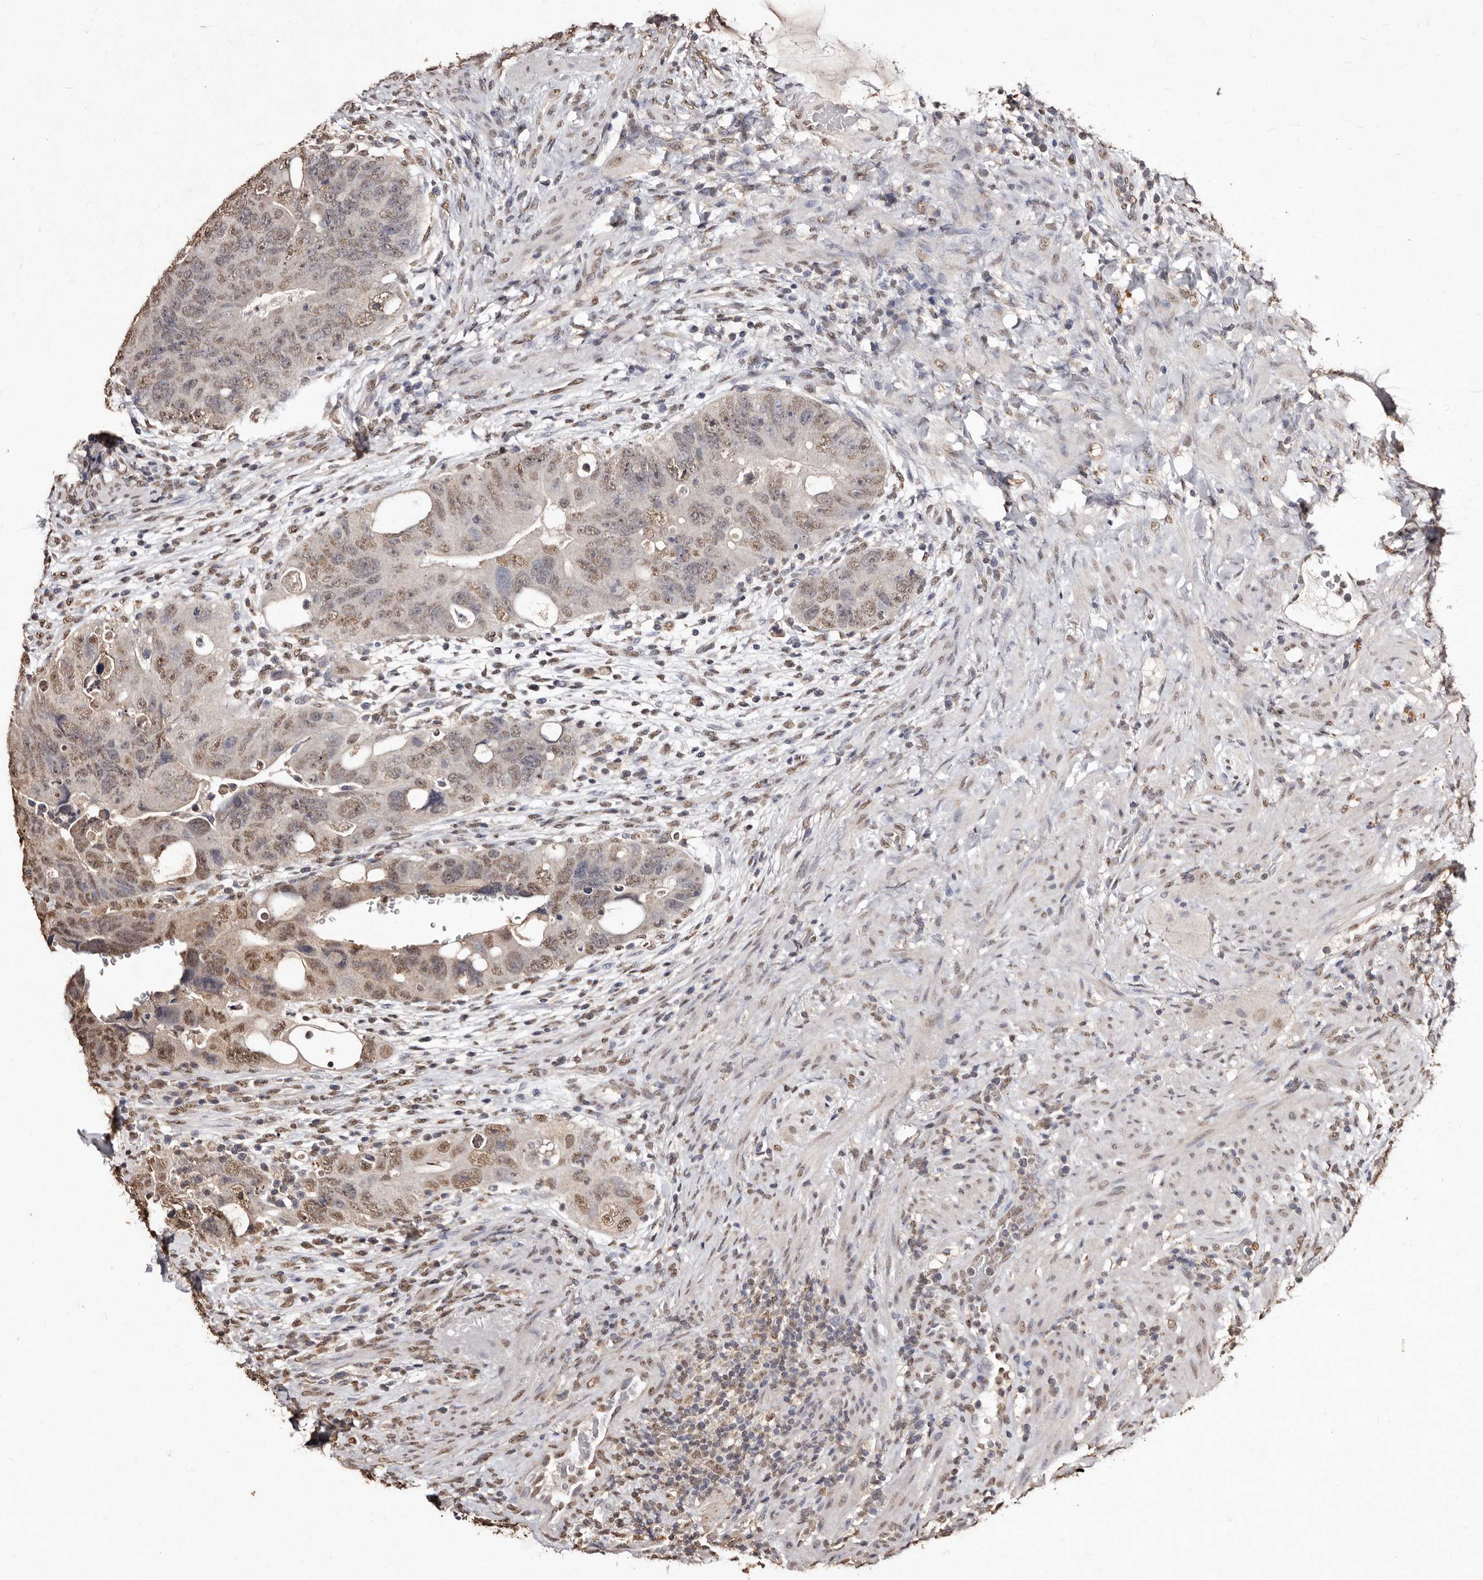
{"staining": {"intensity": "moderate", "quantity": ">75%", "location": "nuclear"}, "tissue": "colorectal cancer", "cell_type": "Tumor cells", "image_type": "cancer", "snomed": [{"axis": "morphology", "description": "Adenocarcinoma, NOS"}, {"axis": "topography", "description": "Rectum"}], "caption": "IHC photomicrograph of neoplastic tissue: colorectal adenocarcinoma stained using IHC reveals medium levels of moderate protein expression localized specifically in the nuclear of tumor cells, appearing as a nuclear brown color.", "gene": "ERBB4", "patient": {"sex": "male", "age": 59}}